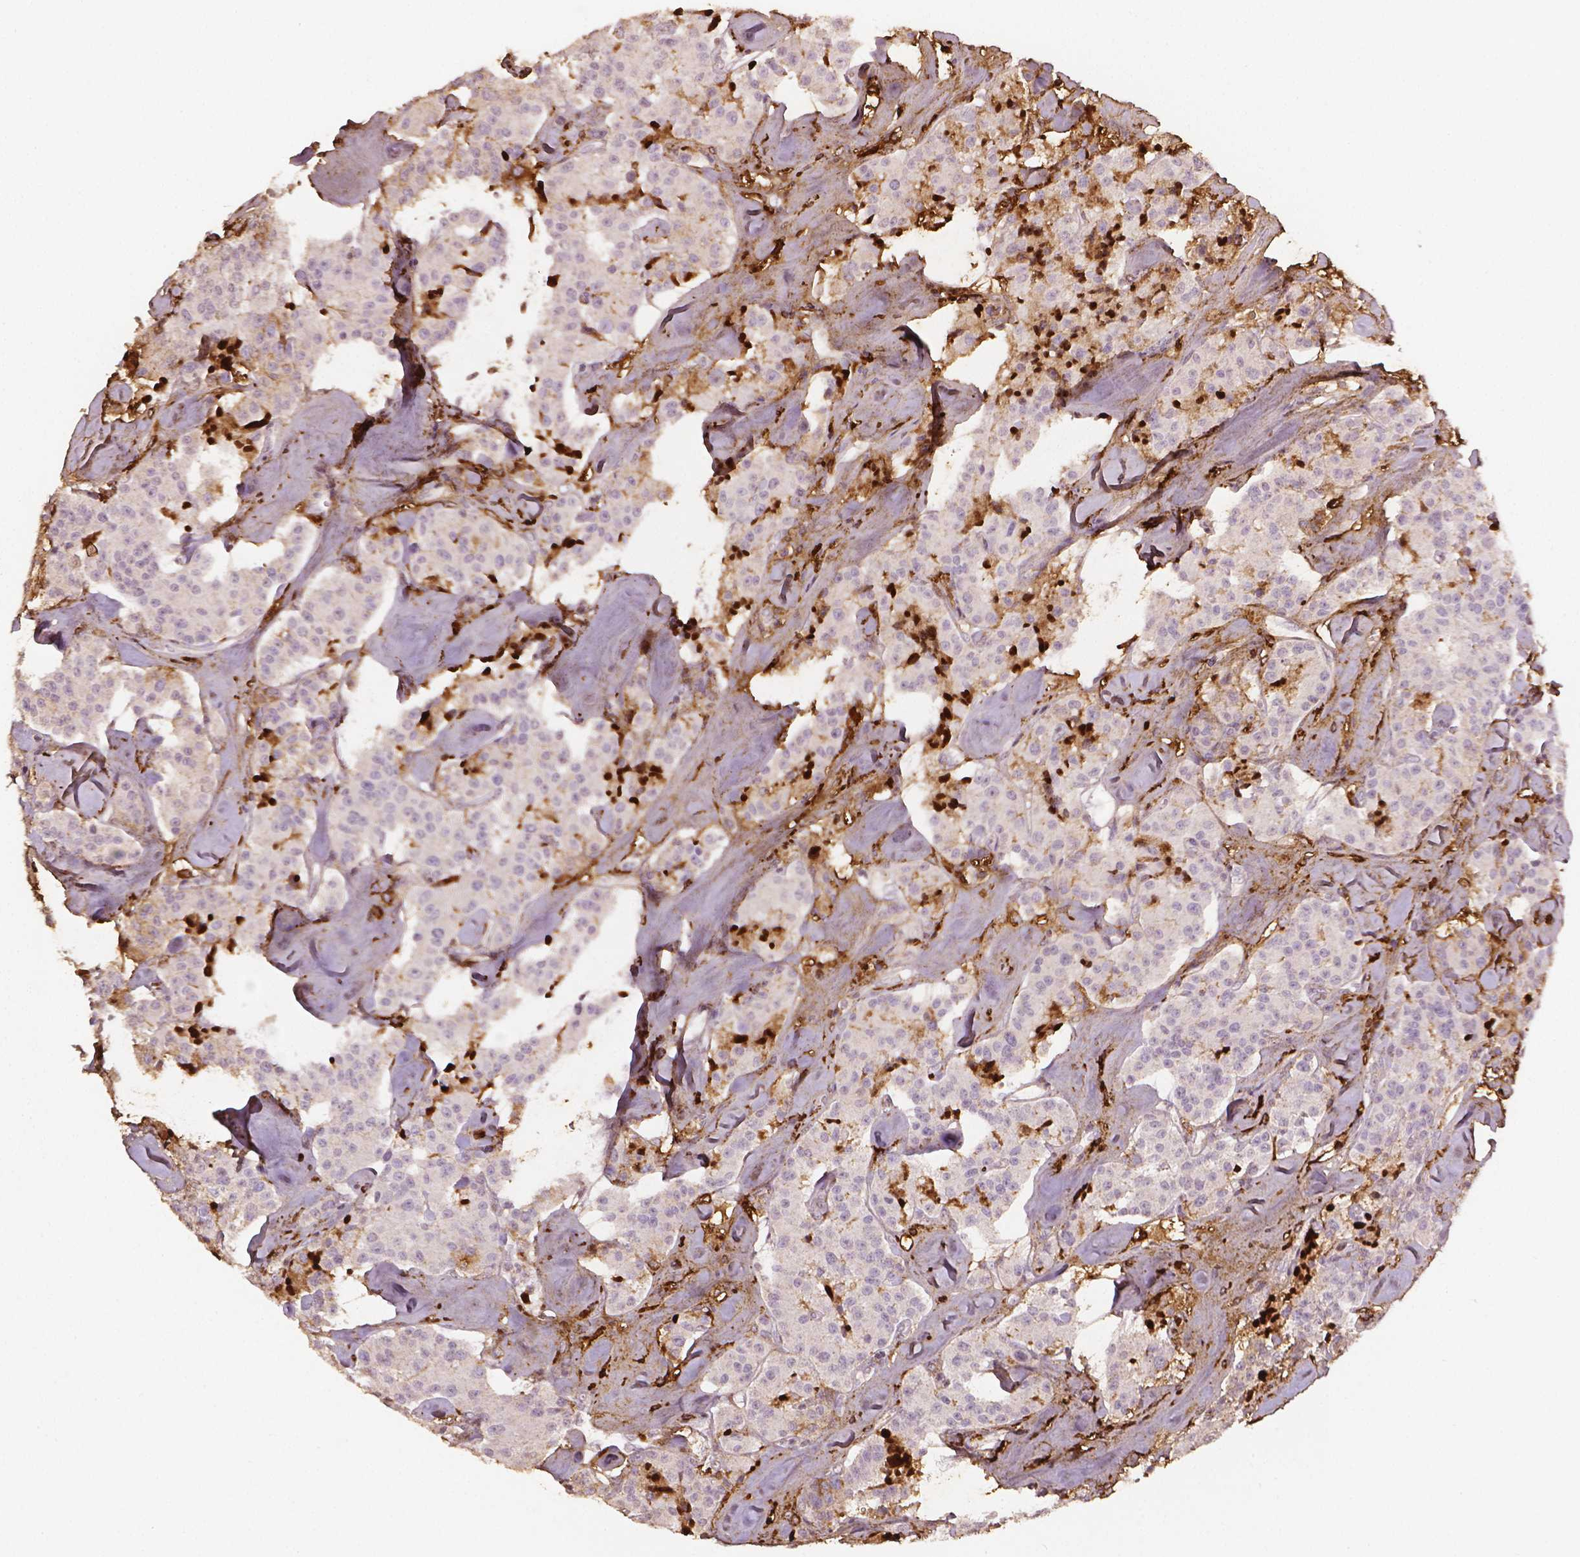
{"staining": {"intensity": "negative", "quantity": "none", "location": "none"}, "tissue": "carcinoid", "cell_type": "Tumor cells", "image_type": "cancer", "snomed": [{"axis": "morphology", "description": "Carcinoid, malignant, NOS"}, {"axis": "topography", "description": "Pancreas"}], "caption": "The image reveals no significant staining in tumor cells of malignant carcinoid. (Brightfield microscopy of DAB immunohistochemistry (IHC) at high magnification).", "gene": "DCN", "patient": {"sex": "male", "age": 41}}